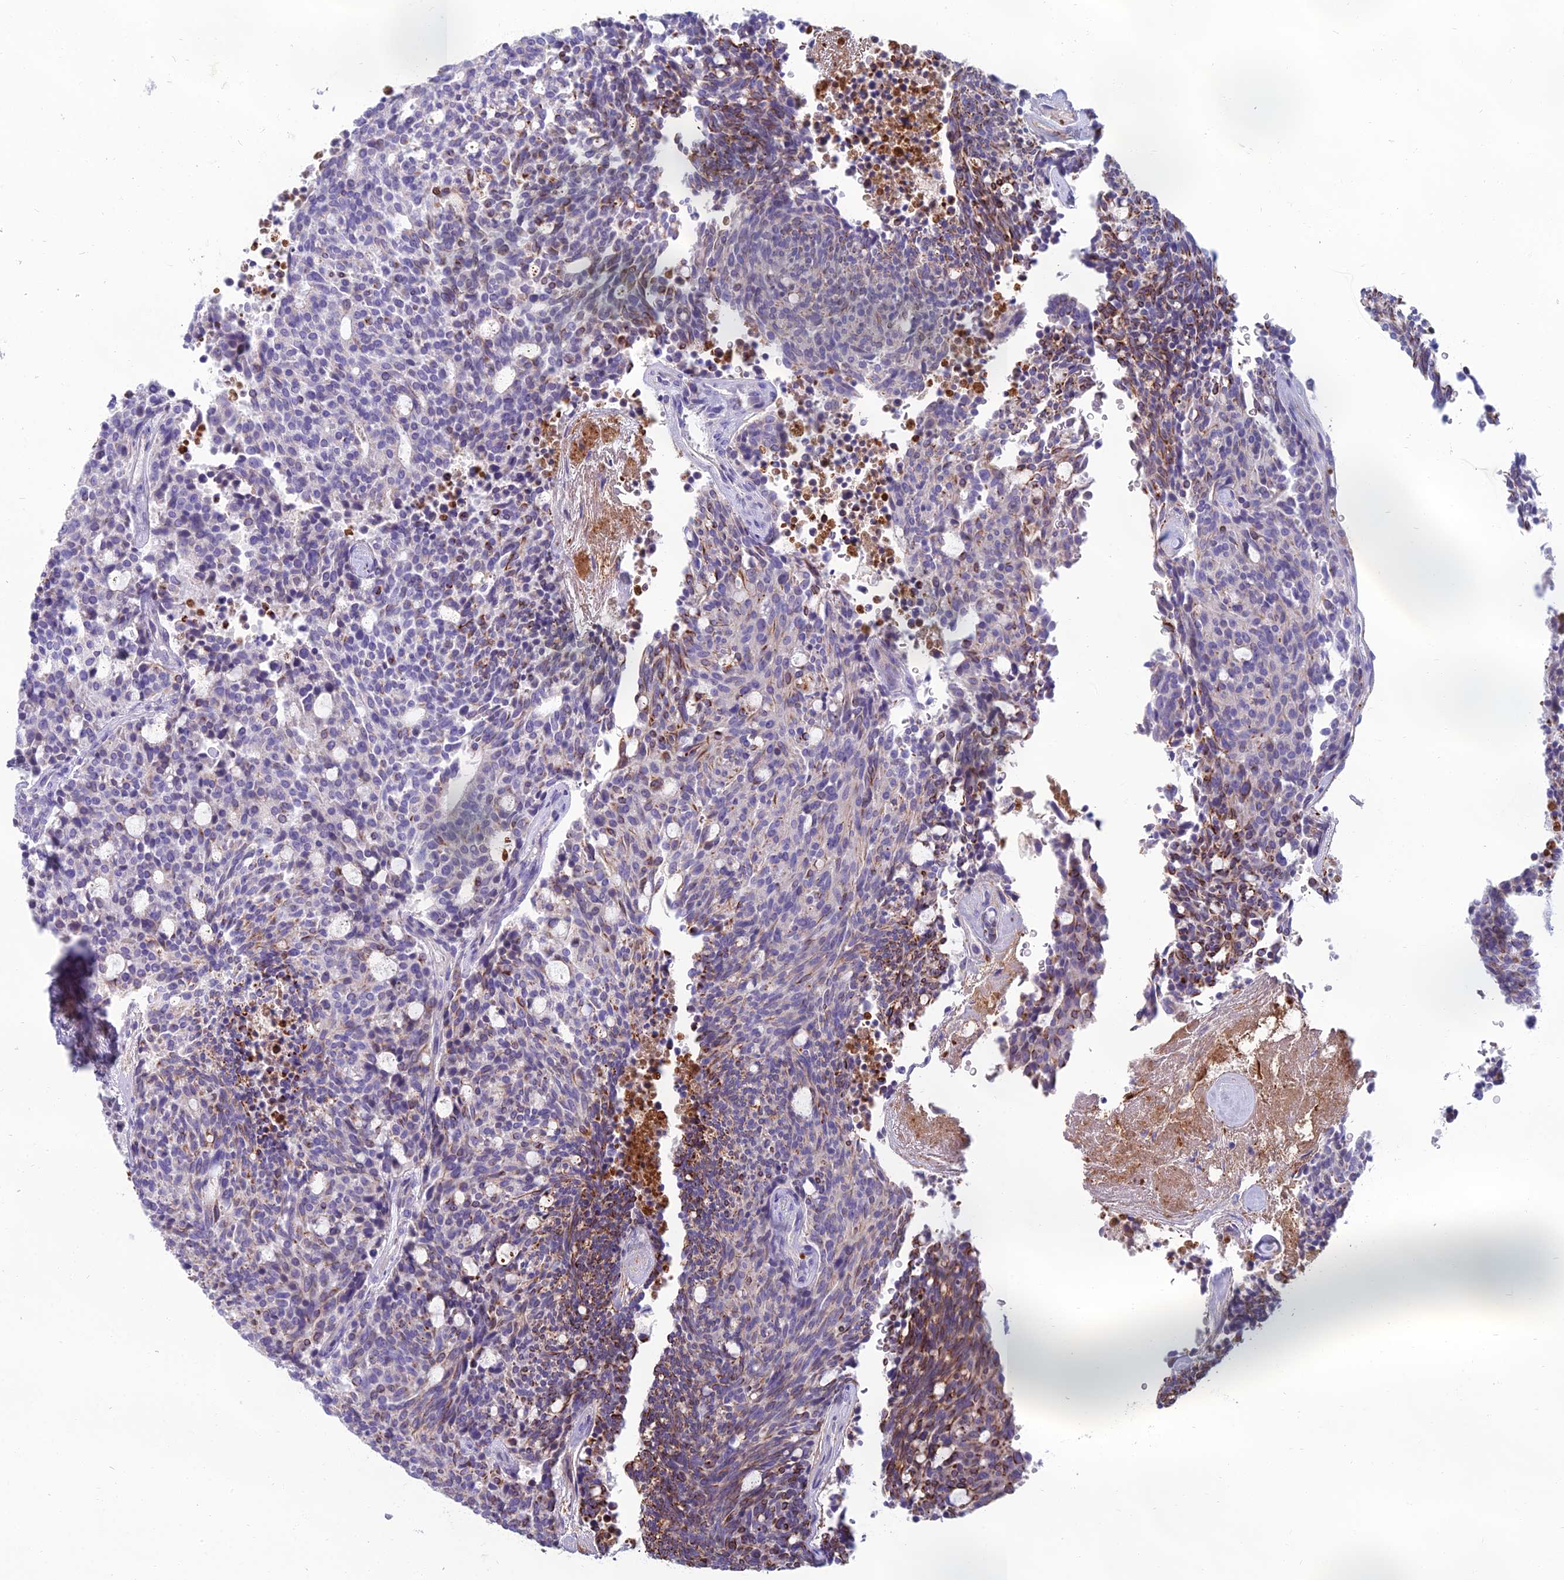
{"staining": {"intensity": "negative", "quantity": "none", "location": "none"}, "tissue": "carcinoid", "cell_type": "Tumor cells", "image_type": "cancer", "snomed": [{"axis": "morphology", "description": "Carcinoid, malignant, NOS"}, {"axis": "topography", "description": "Pancreas"}], "caption": "DAB (3,3'-diaminobenzidine) immunohistochemical staining of carcinoid exhibits no significant positivity in tumor cells. (Immunohistochemistry (ihc), brightfield microscopy, high magnification).", "gene": "SPTLC3", "patient": {"sex": "female", "age": 54}}